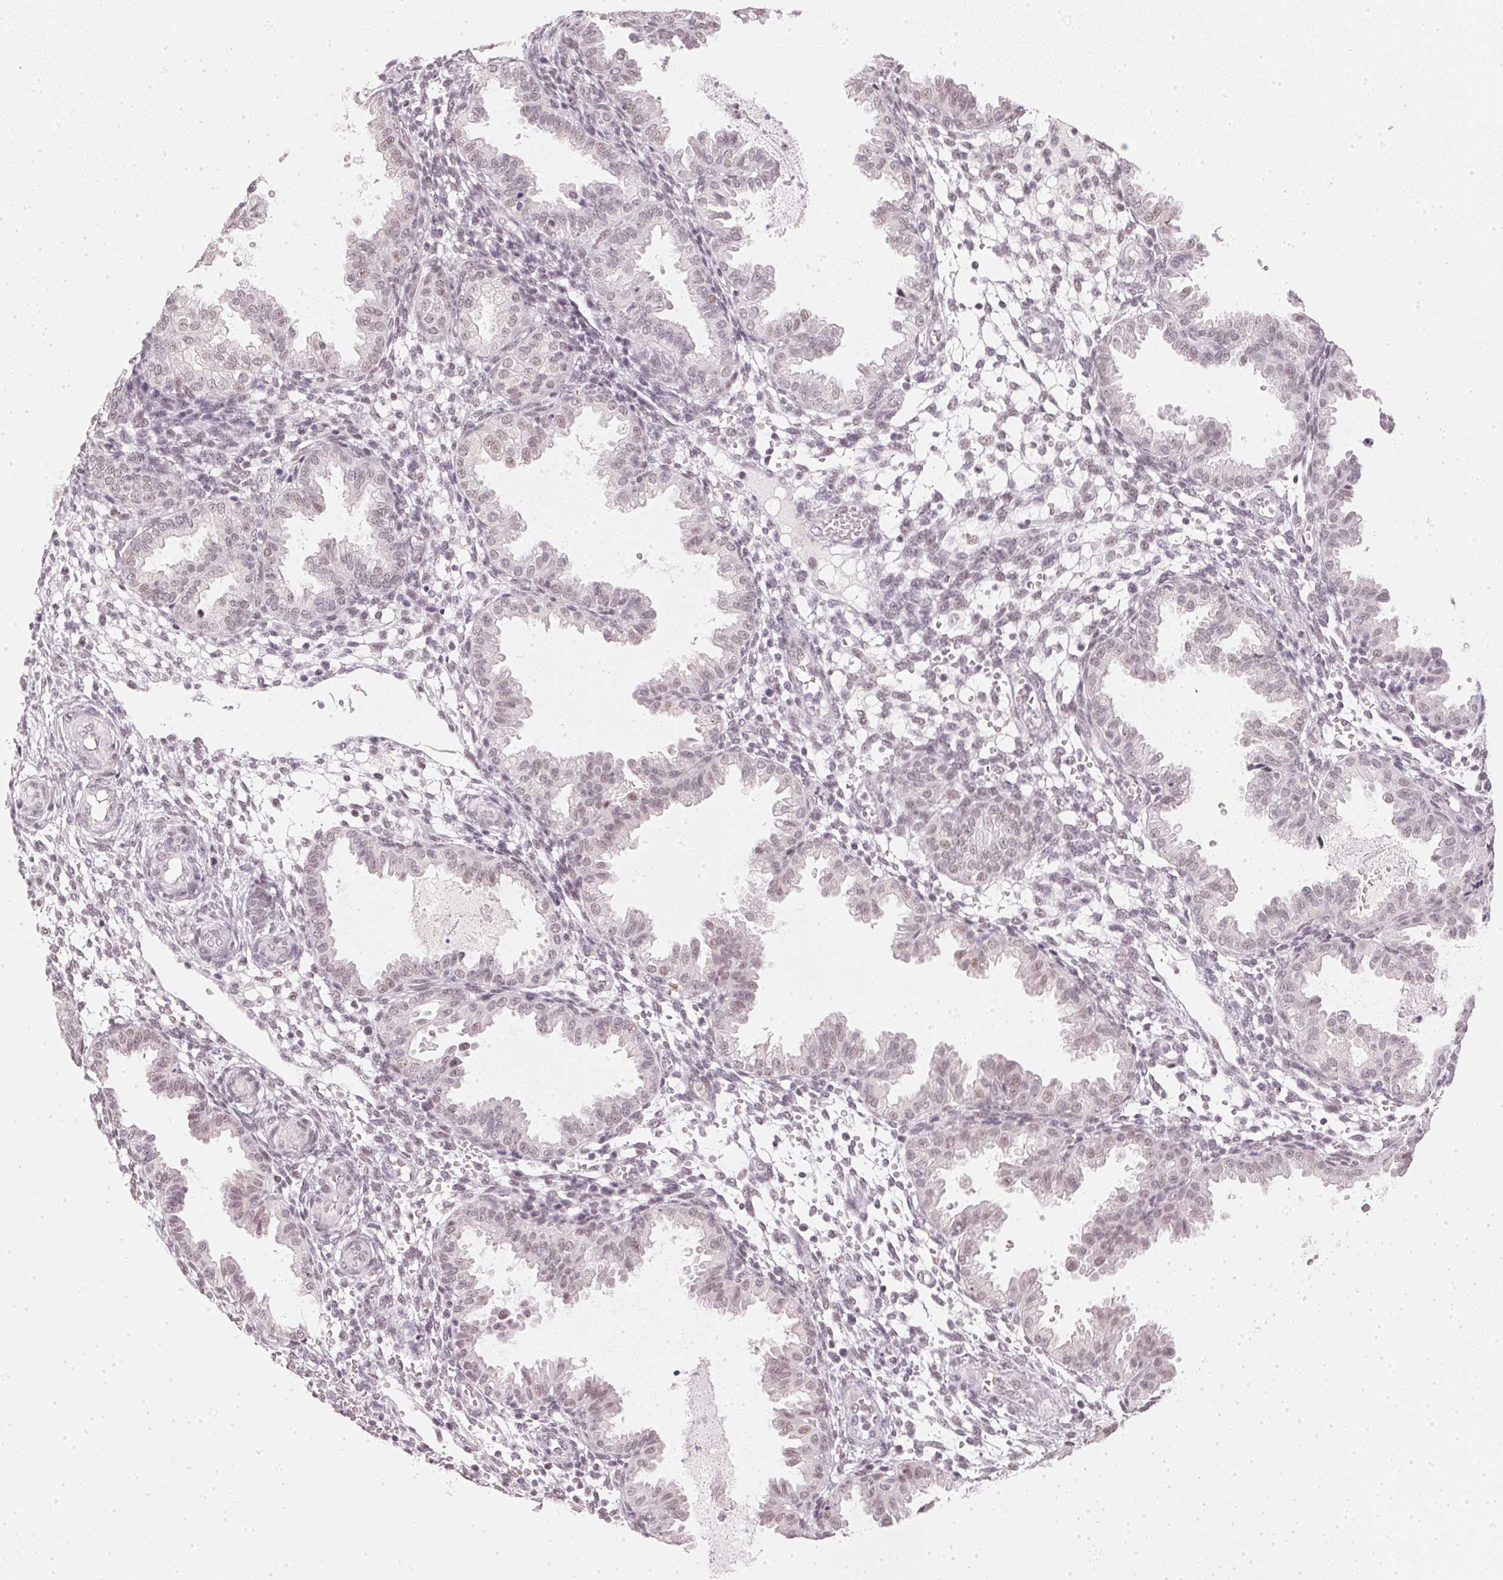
{"staining": {"intensity": "negative", "quantity": "none", "location": "none"}, "tissue": "endometrium", "cell_type": "Cells in endometrial stroma", "image_type": "normal", "snomed": [{"axis": "morphology", "description": "Normal tissue, NOS"}, {"axis": "topography", "description": "Endometrium"}], "caption": "Benign endometrium was stained to show a protein in brown. There is no significant staining in cells in endometrial stroma. (DAB (3,3'-diaminobenzidine) IHC visualized using brightfield microscopy, high magnification).", "gene": "DNAJC6", "patient": {"sex": "female", "age": 33}}